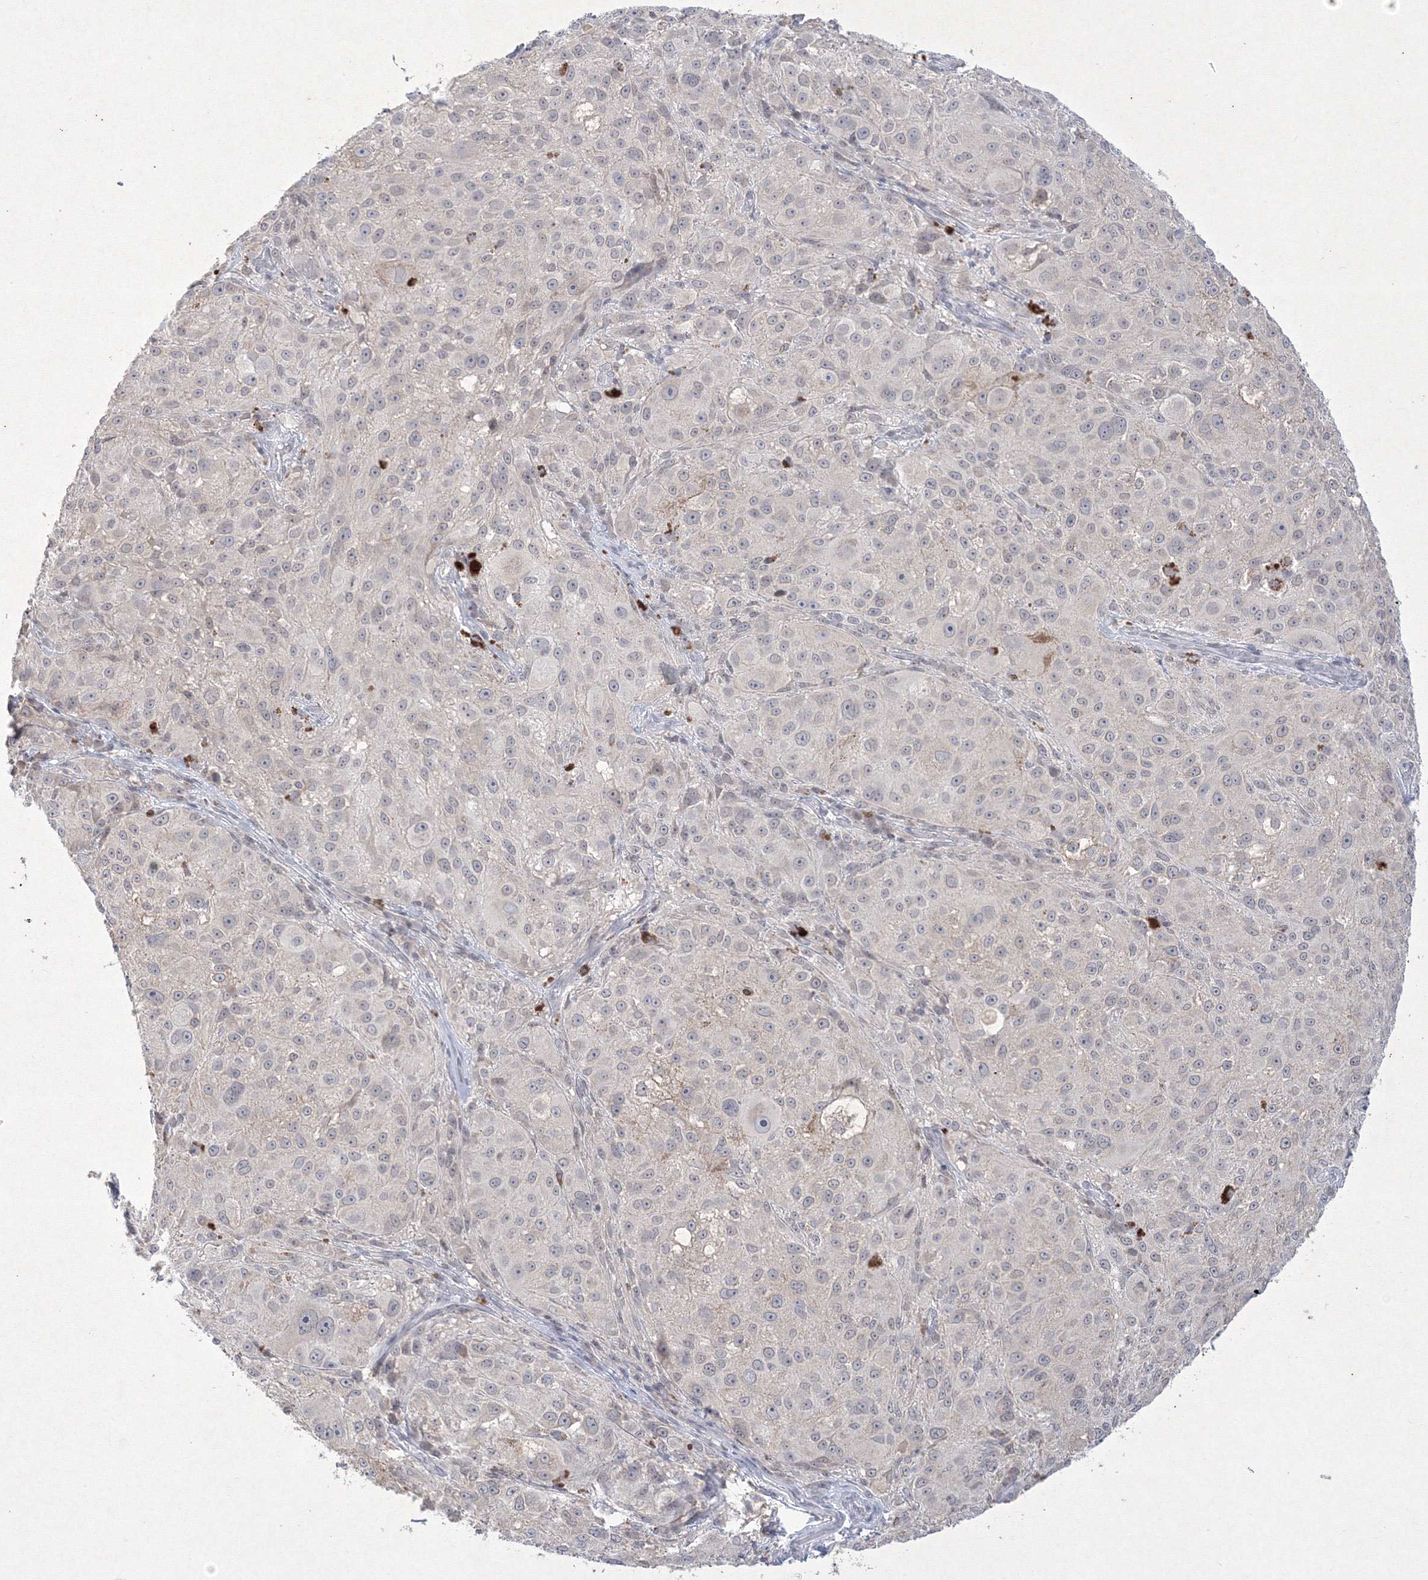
{"staining": {"intensity": "negative", "quantity": "none", "location": "none"}, "tissue": "melanoma", "cell_type": "Tumor cells", "image_type": "cancer", "snomed": [{"axis": "morphology", "description": "Necrosis, NOS"}, {"axis": "morphology", "description": "Malignant melanoma, NOS"}, {"axis": "topography", "description": "Skin"}], "caption": "Immunohistochemistry of melanoma exhibits no positivity in tumor cells. (Stains: DAB IHC with hematoxylin counter stain, Microscopy: brightfield microscopy at high magnification).", "gene": "NXPE3", "patient": {"sex": "female", "age": 87}}